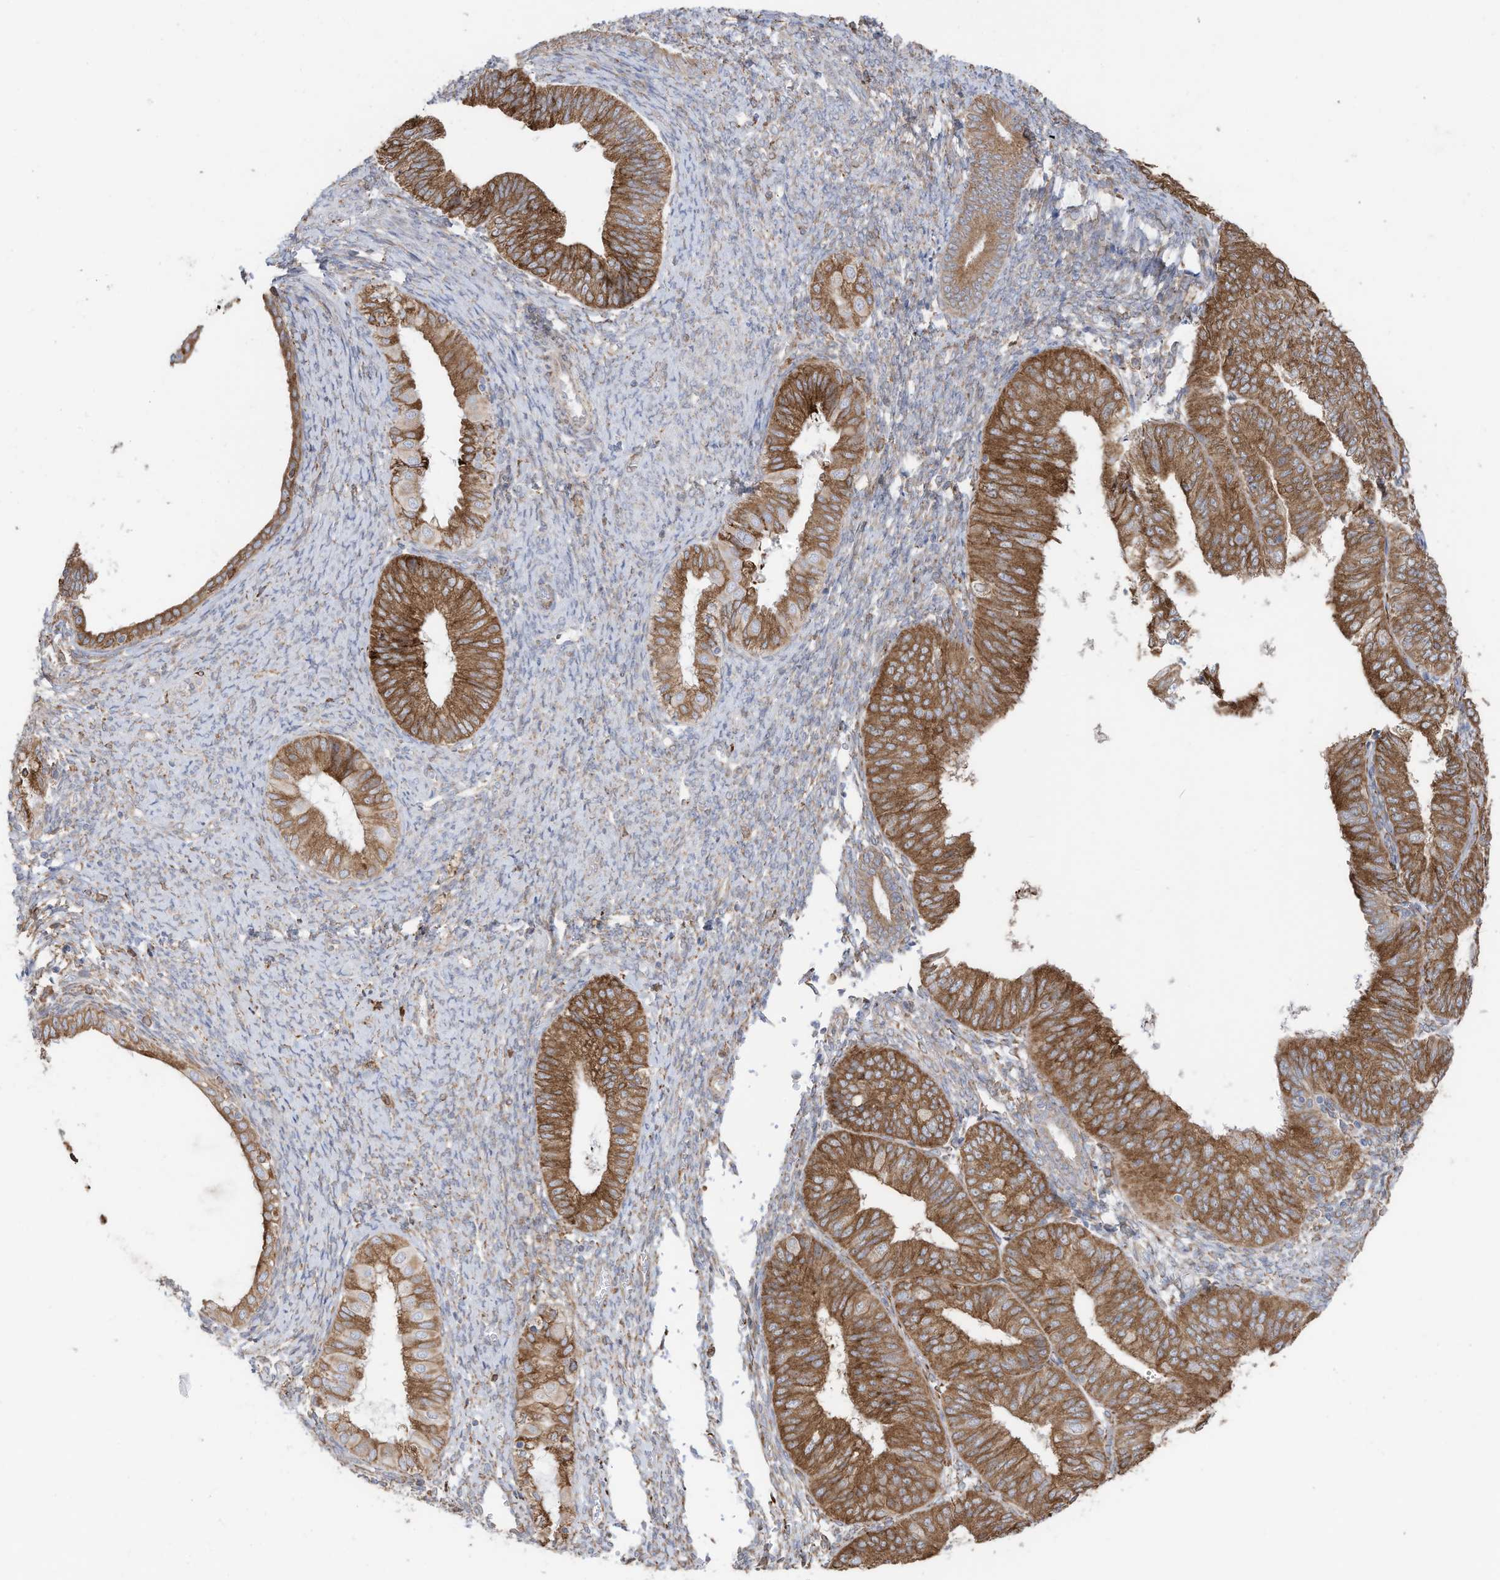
{"staining": {"intensity": "moderate", "quantity": ">75%", "location": "cytoplasmic/membranous"}, "tissue": "endometrial cancer", "cell_type": "Tumor cells", "image_type": "cancer", "snomed": [{"axis": "morphology", "description": "Adenocarcinoma, NOS"}, {"axis": "topography", "description": "Endometrium"}], "caption": "Brown immunohistochemical staining in human endometrial adenocarcinoma reveals moderate cytoplasmic/membranous expression in about >75% of tumor cells.", "gene": "ZNF354C", "patient": {"sex": "female", "age": 58}}